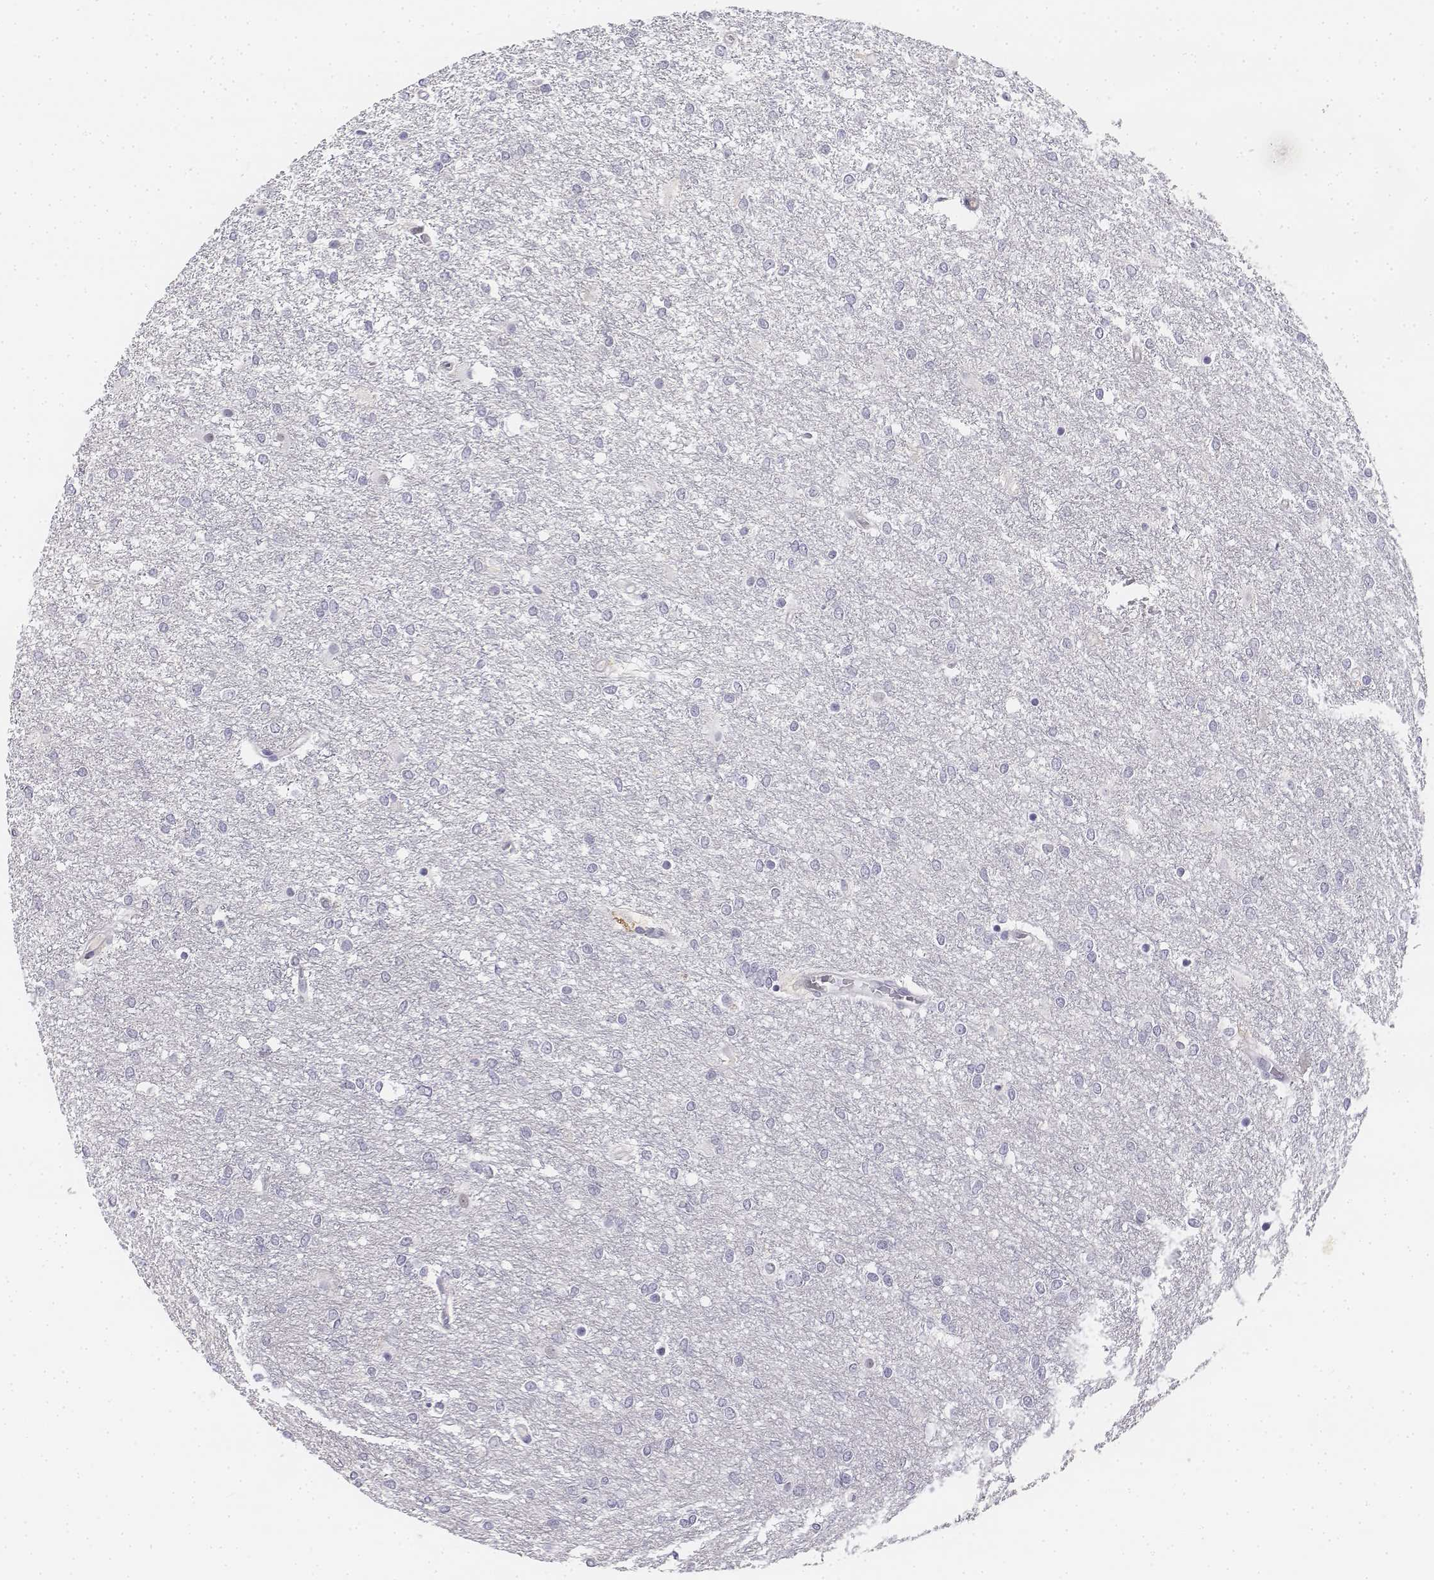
{"staining": {"intensity": "negative", "quantity": "none", "location": "none"}, "tissue": "glioma", "cell_type": "Tumor cells", "image_type": "cancer", "snomed": [{"axis": "morphology", "description": "Glioma, malignant, High grade"}, {"axis": "topography", "description": "Brain"}], "caption": "Malignant glioma (high-grade) was stained to show a protein in brown. There is no significant positivity in tumor cells.", "gene": "UCN2", "patient": {"sex": "female", "age": 61}}